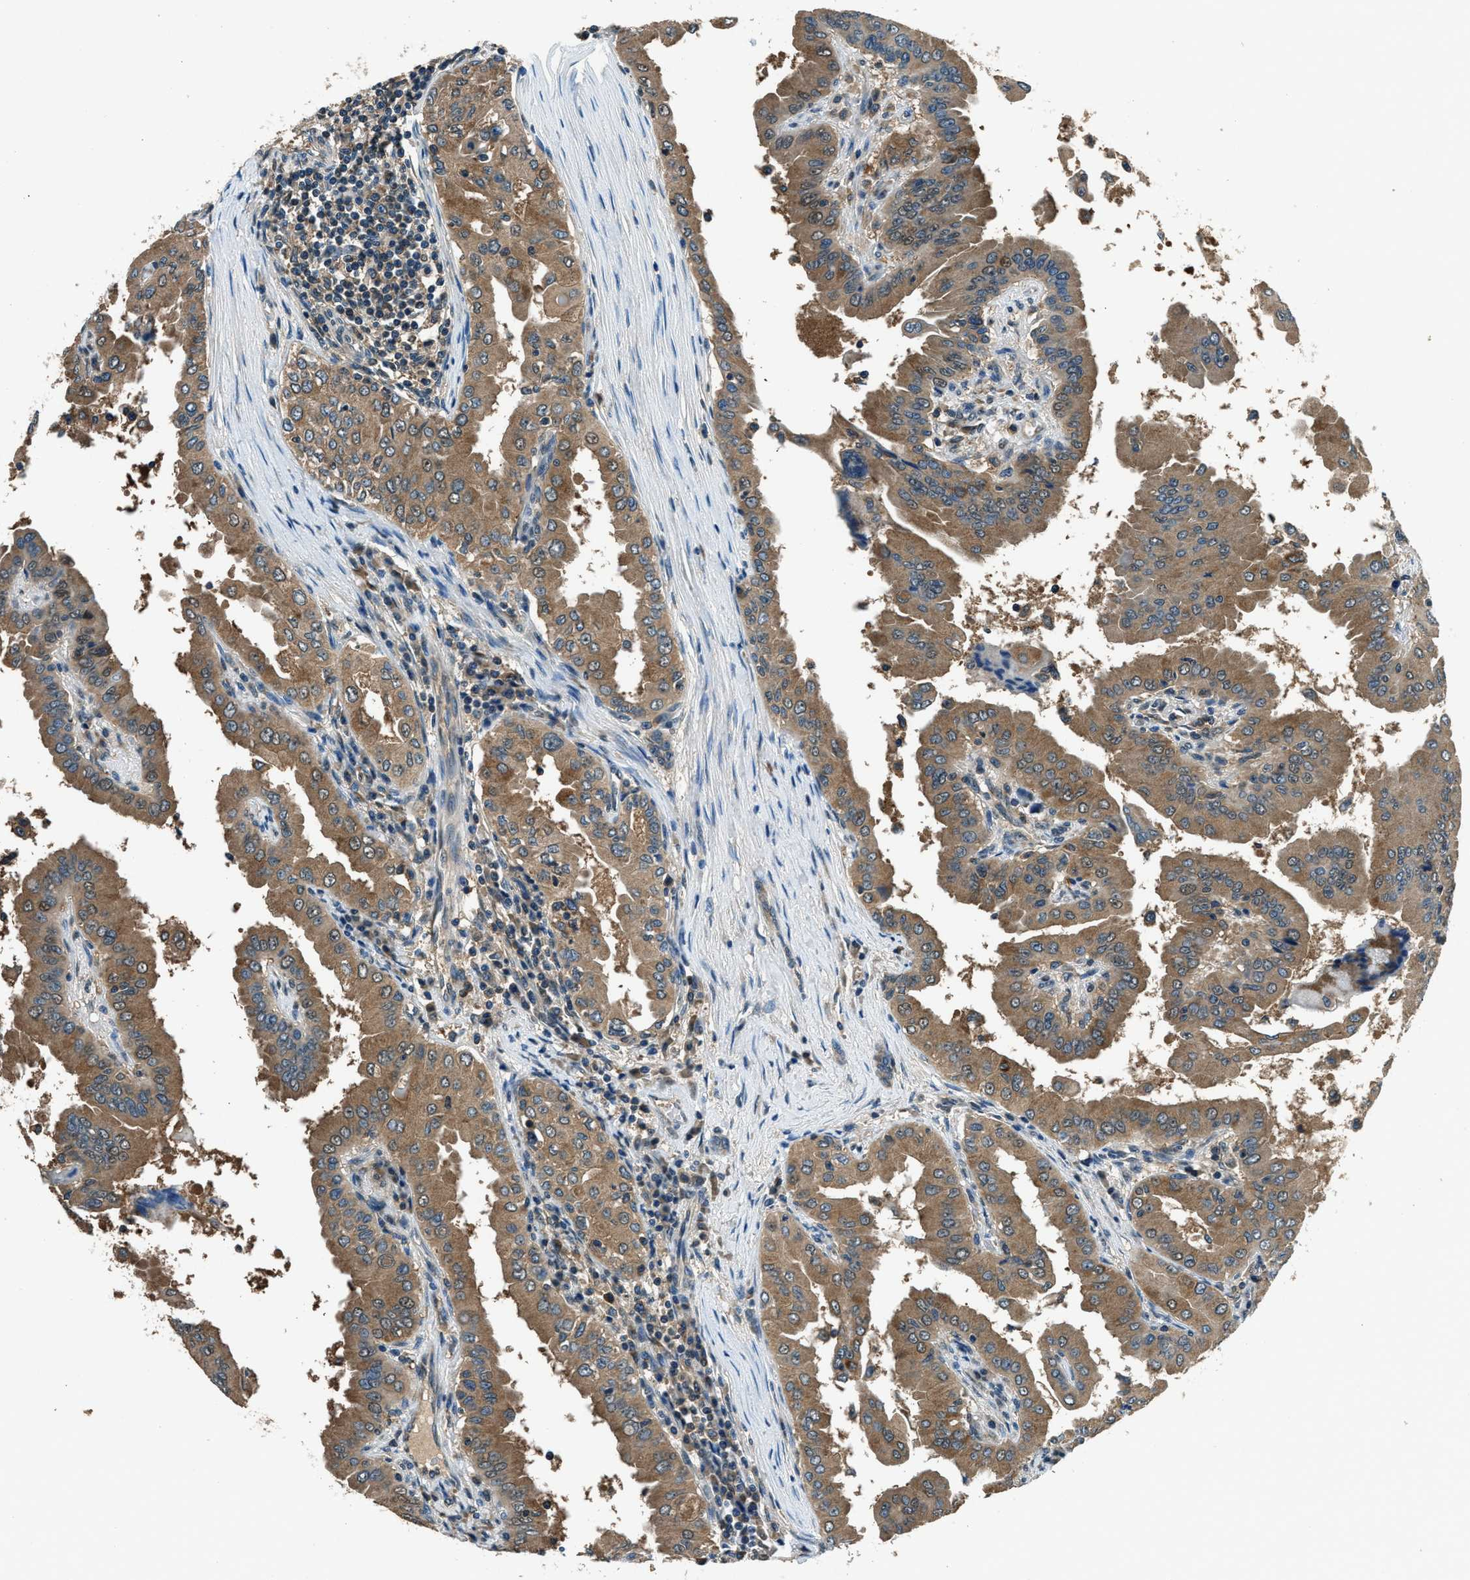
{"staining": {"intensity": "moderate", "quantity": ">75%", "location": "cytoplasmic/membranous"}, "tissue": "thyroid cancer", "cell_type": "Tumor cells", "image_type": "cancer", "snomed": [{"axis": "morphology", "description": "Papillary adenocarcinoma, NOS"}, {"axis": "topography", "description": "Thyroid gland"}], "caption": "Moderate cytoplasmic/membranous protein staining is present in about >75% of tumor cells in papillary adenocarcinoma (thyroid).", "gene": "ARFGAP2", "patient": {"sex": "male", "age": 33}}